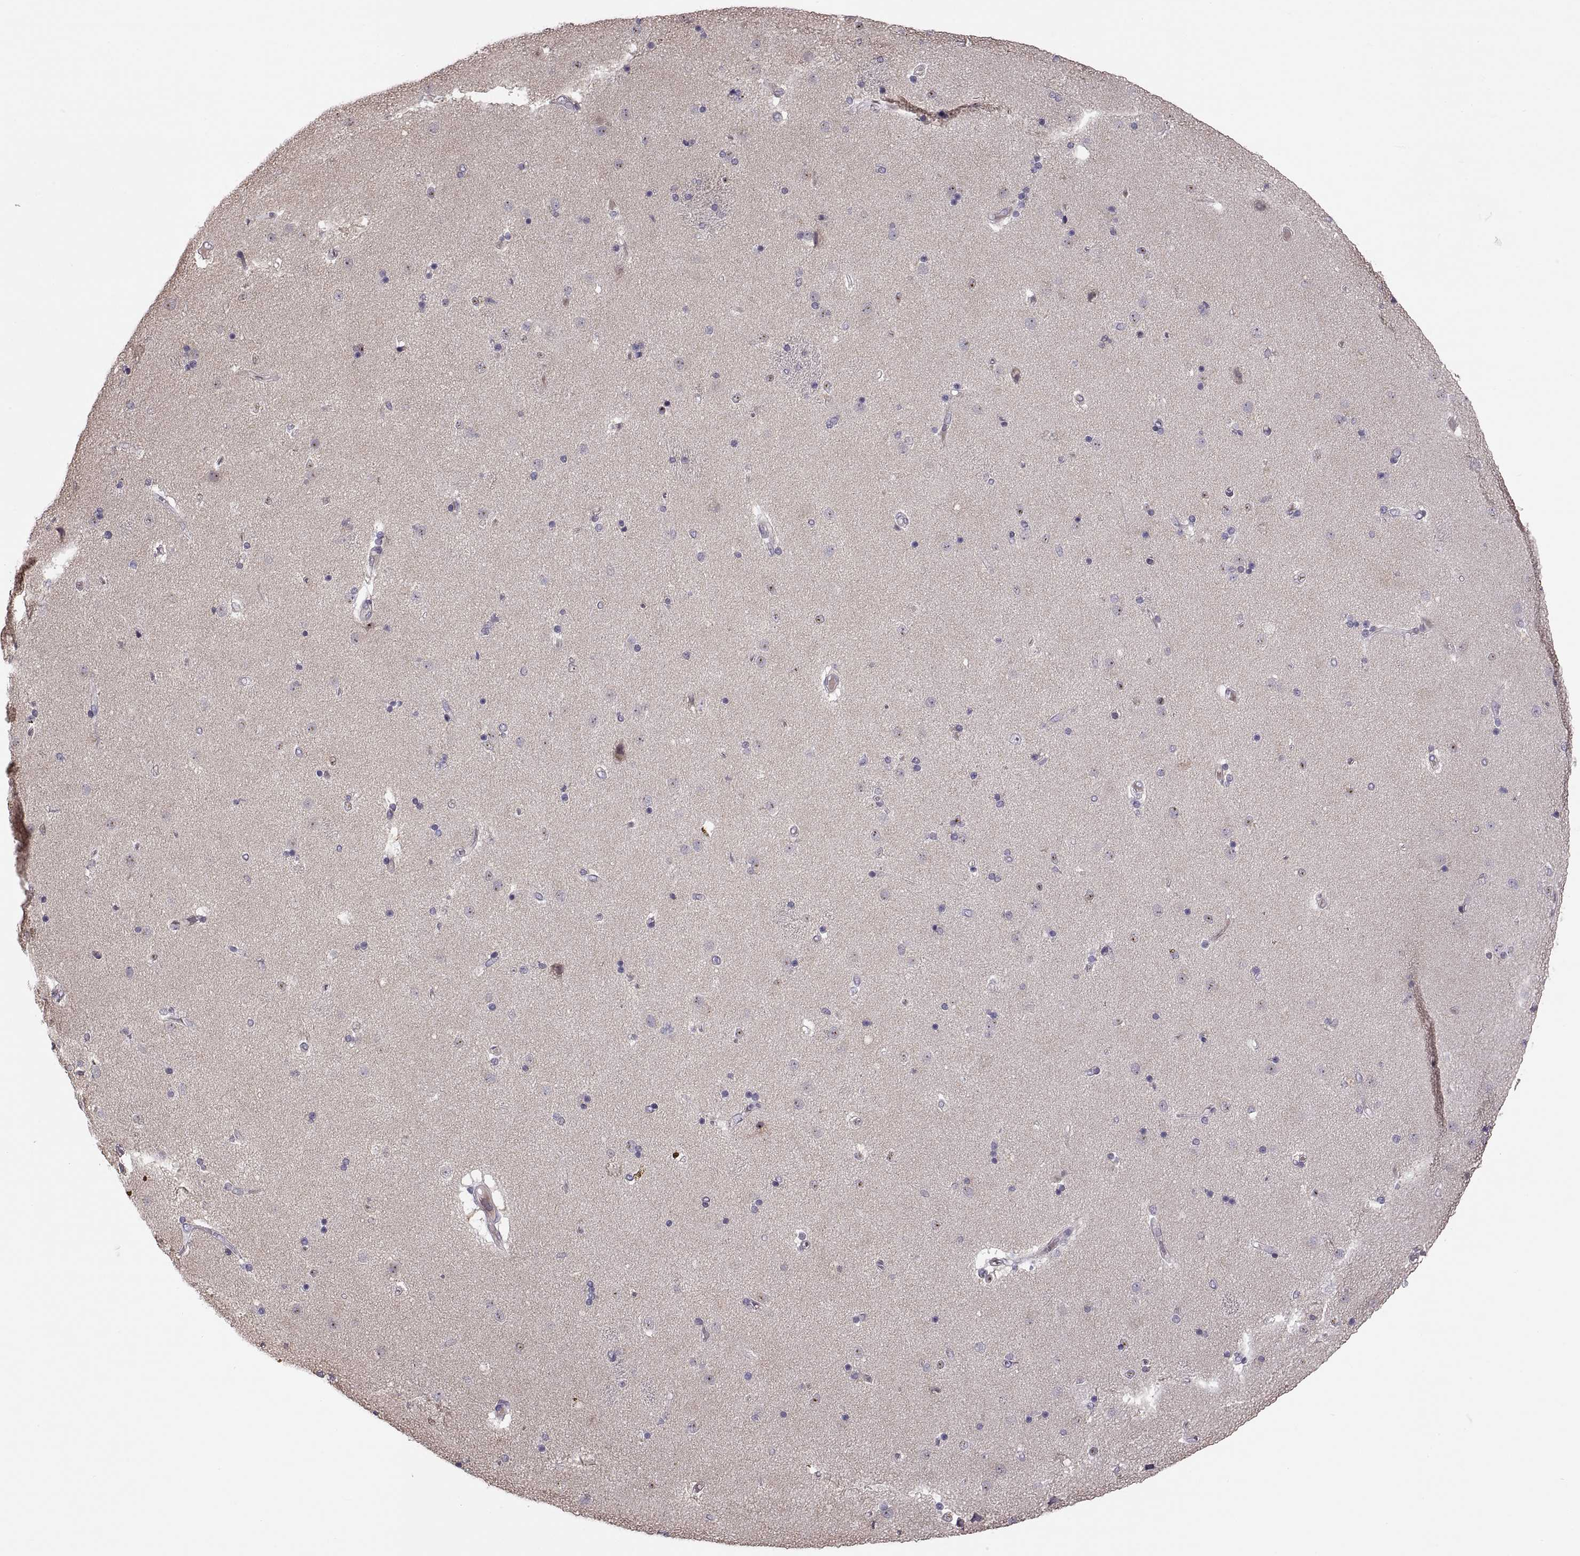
{"staining": {"intensity": "negative", "quantity": "none", "location": "none"}, "tissue": "caudate", "cell_type": "Glial cells", "image_type": "normal", "snomed": [{"axis": "morphology", "description": "Normal tissue, NOS"}, {"axis": "topography", "description": "Lateral ventricle wall"}], "caption": "IHC micrograph of normal caudate: human caudate stained with DAB (3,3'-diaminobenzidine) reveals no significant protein staining in glial cells.", "gene": "ACSBG2", "patient": {"sex": "female", "age": 71}}